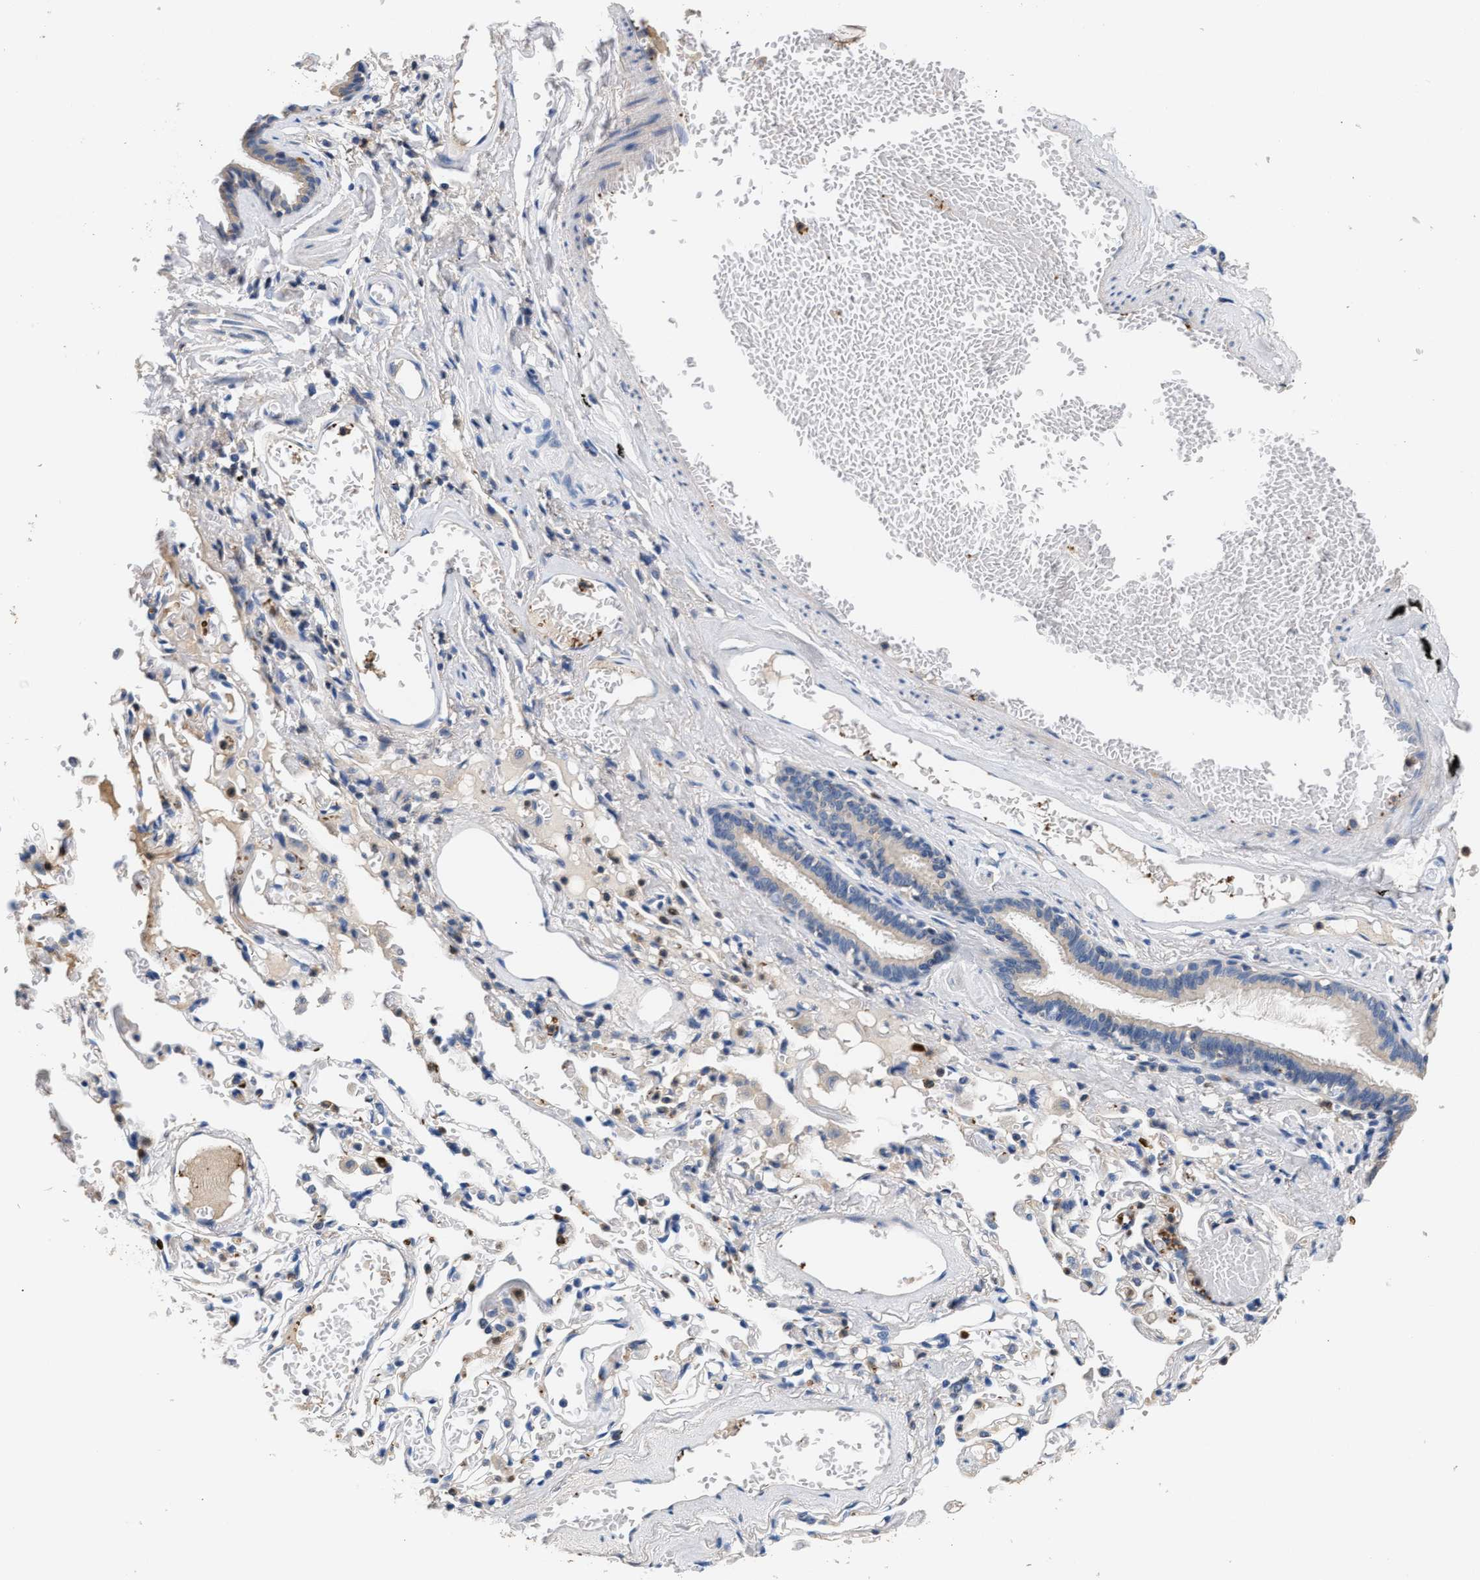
{"staining": {"intensity": "weak", "quantity": "25%-75%", "location": "cytoplasmic/membranous"}, "tissue": "bronchus", "cell_type": "Respiratory epithelial cells", "image_type": "normal", "snomed": [{"axis": "morphology", "description": "Normal tissue, NOS"}, {"axis": "morphology", "description": "Inflammation, NOS"}, {"axis": "topography", "description": "Cartilage tissue"}, {"axis": "topography", "description": "Lung"}], "caption": "Immunohistochemistry (IHC) micrograph of normal bronchus: bronchus stained using immunohistochemistry (IHC) reveals low levels of weak protein expression localized specifically in the cytoplasmic/membranous of respiratory epithelial cells, appearing as a cytoplasmic/membranous brown color.", "gene": "CCDC171", "patient": {"sex": "male", "age": 71}}